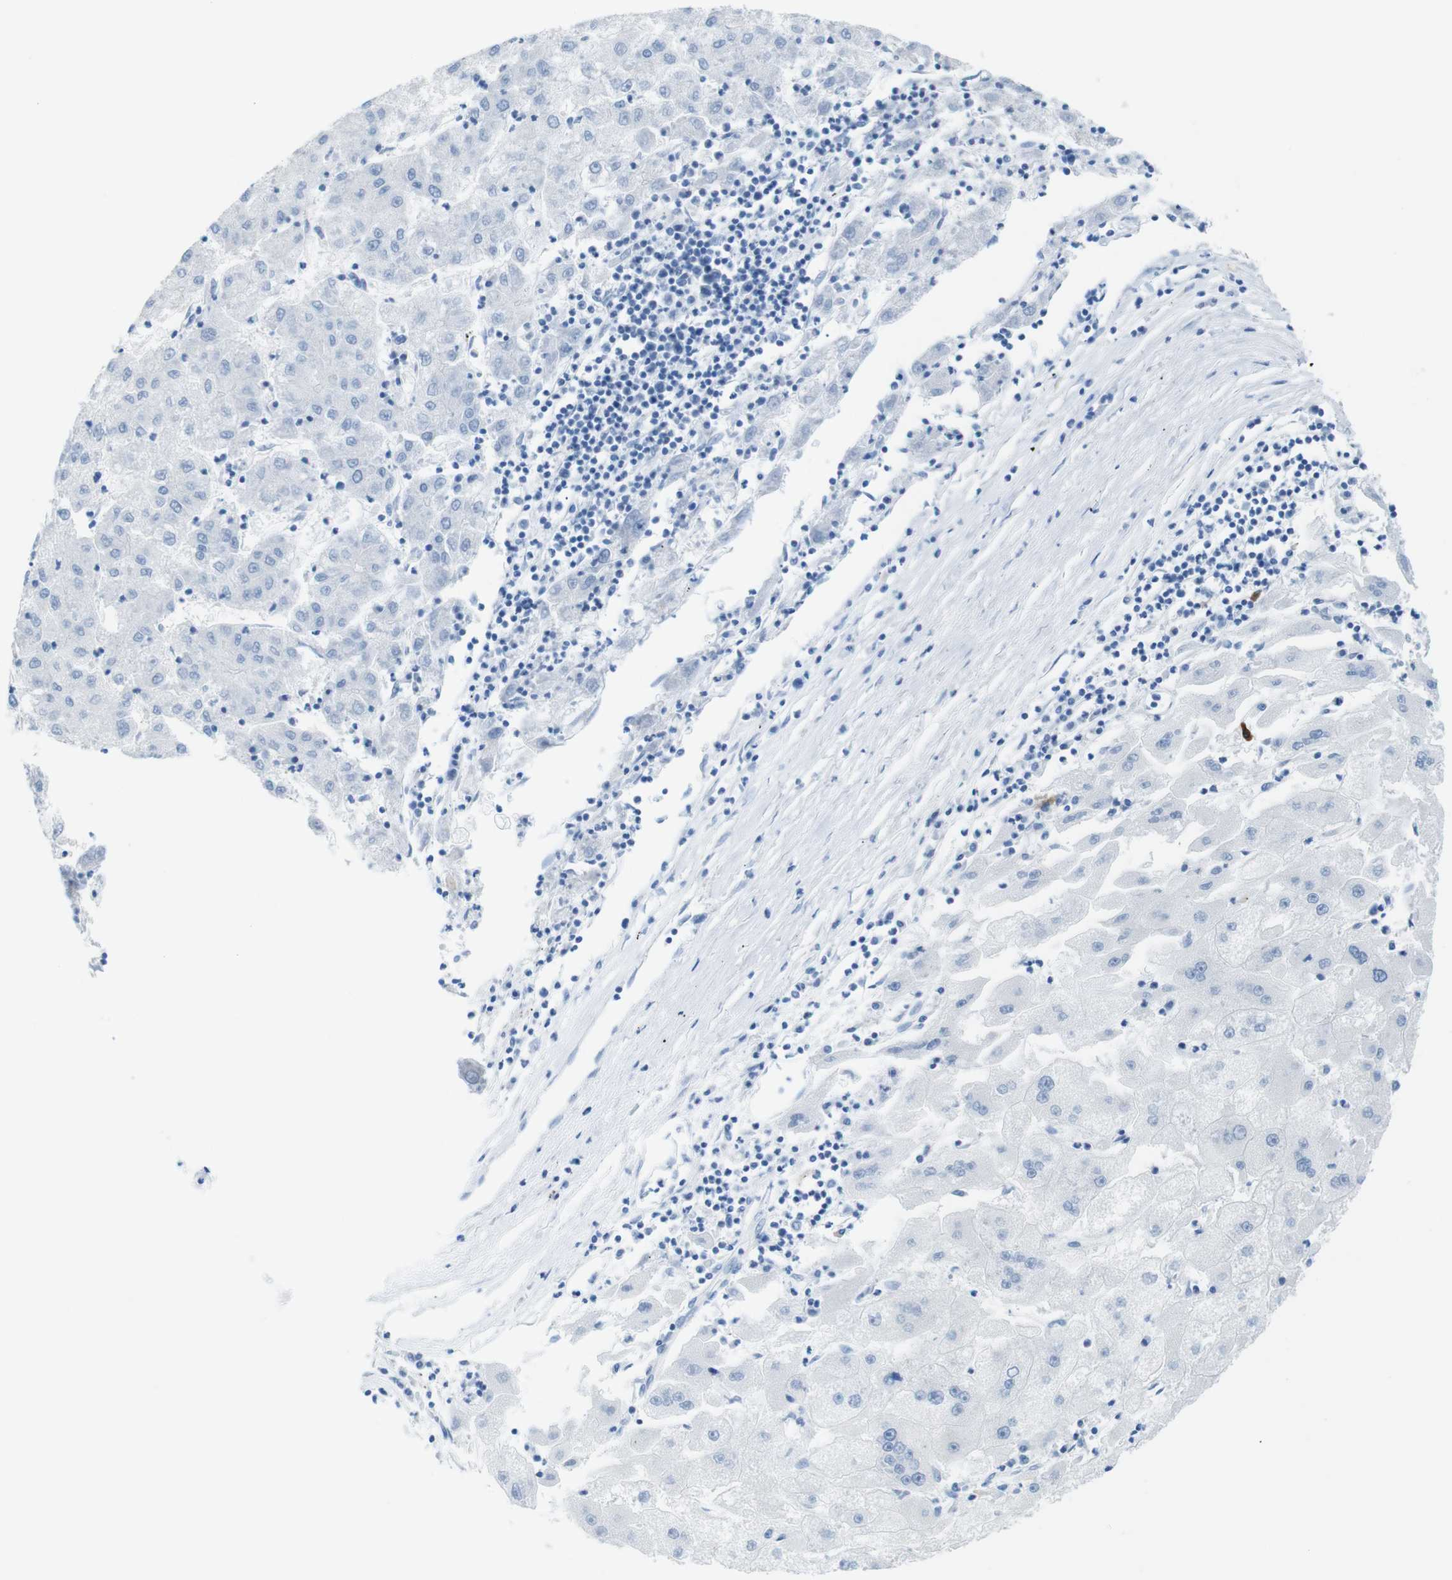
{"staining": {"intensity": "negative", "quantity": "none", "location": "none"}, "tissue": "liver cancer", "cell_type": "Tumor cells", "image_type": "cancer", "snomed": [{"axis": "morphology", "description": "Carcinoma, Hepatocellular, NOS"}, {"axis": "topography", "description": "Liver"}], "caption": "An immunohistochemistry (IHC) micrograph of liver cancer is shown. There is no staining in tumor cells of liver cancer.", "gene": "OPN1SW", "patient": {"sex": "male", "age": 72}}